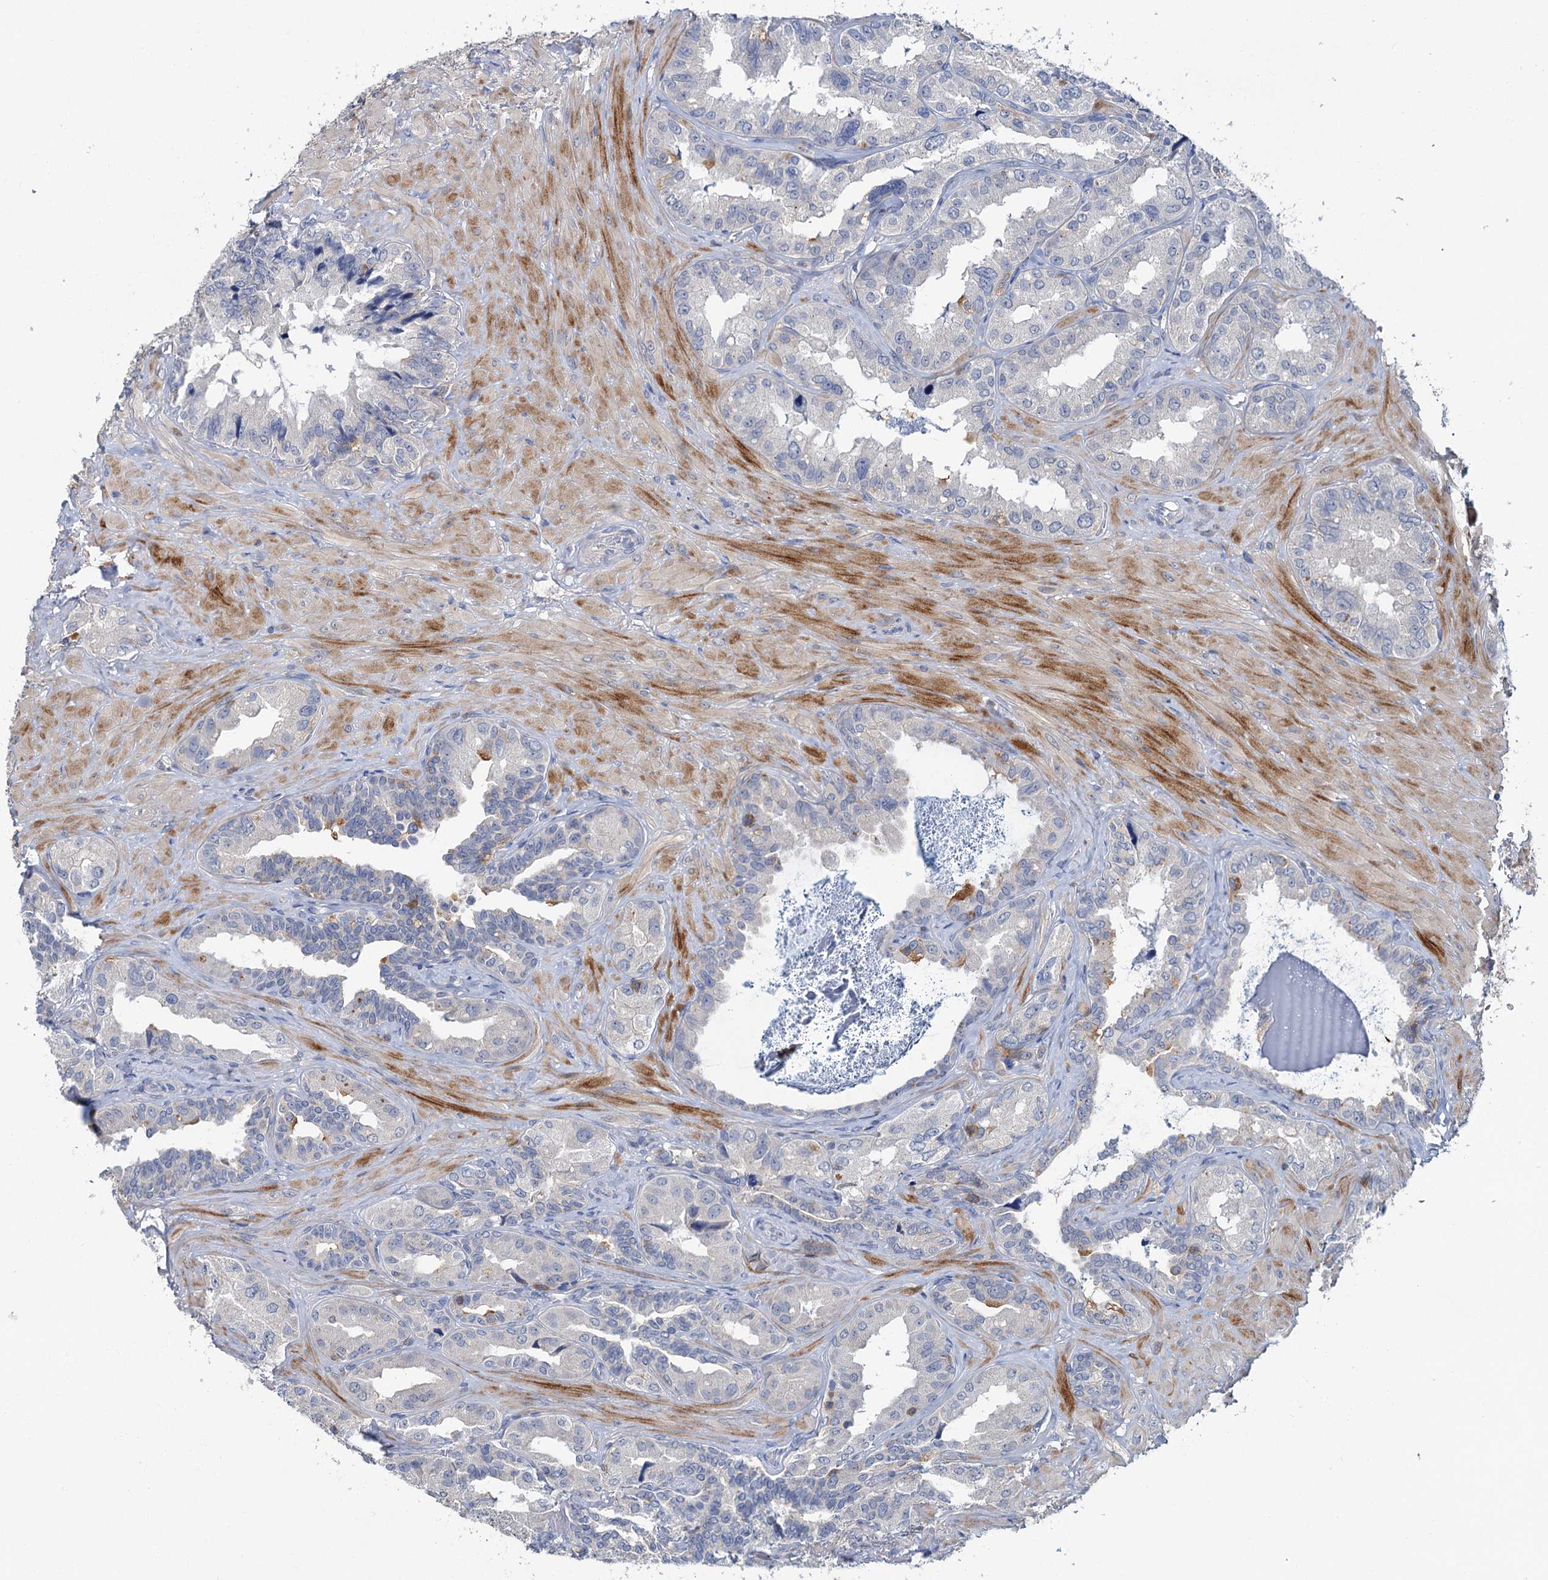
{"staining": {"intensity": "negative", "quantity": "none", "location": "none"}, "tissue": "seminal vesicle", "cell_type": "Glandular cells", "image_type": "normal", "snomed": [{"axis": "morphology", "description": "Normal tissue, NOS"}, {"axis": "topography", "description": "Seminal veicle"}, {"axis": "topography", "description": "Peripheral nerve tissue"}], "caption": "High power microscopy image of an immunohistochemistry (IHC) image of unremarkable seminal vesicle, revealing no significant positivity in glandular cells. (Brightfield microscopy of DAB (3,3'-diaminobenzidine) immunohistochemistry at high magnification).", "gene": "FGFR2", "patient": {"sex": "male", "age": 67}}